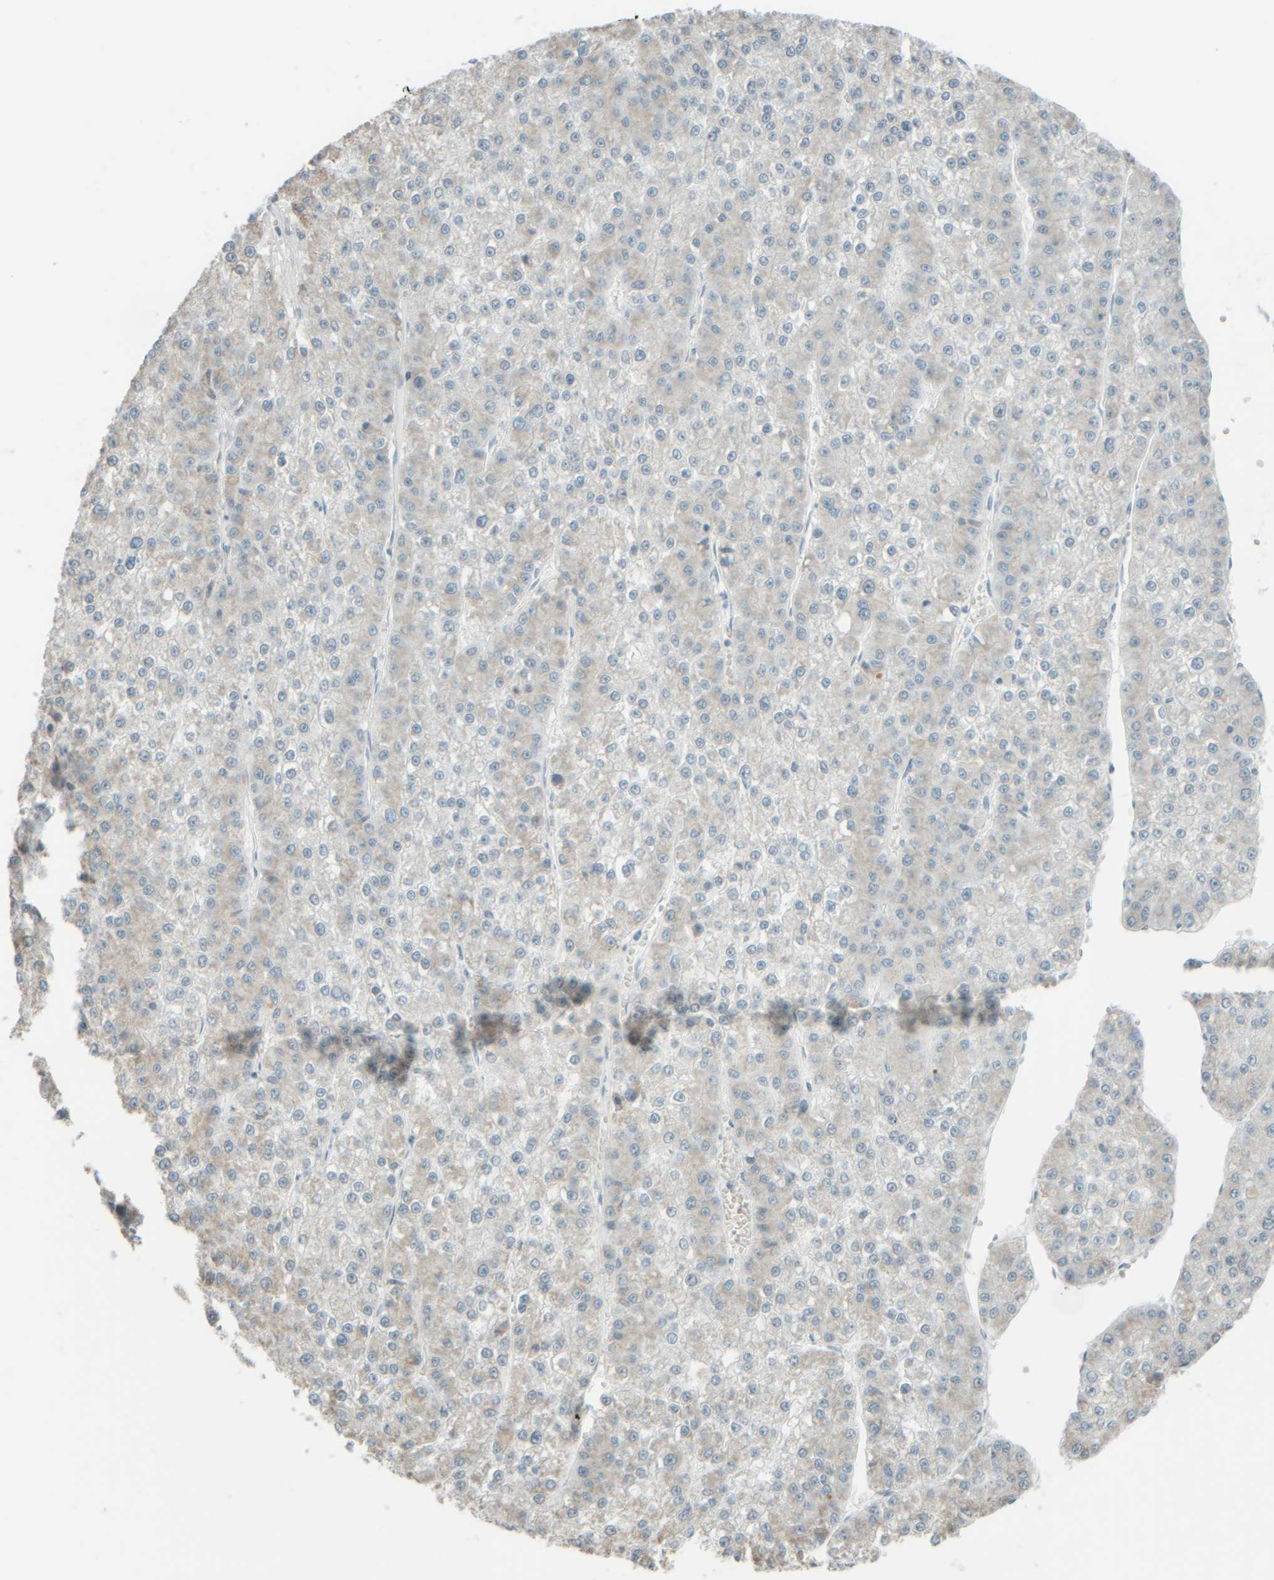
{"staining": {"intensity": "weak", "quantity": "<25%", "location": "cytoplasmic/membranous"}, "tissue": "liver cancer", "cell_type": "Tumor cells", "image_type": "cancer", "snomed": [{"axis": "morphology", "description": "Carcinoma, Hepatocellular, NOS"}, {"axis": "topography", "description": "Liver"}], "caption": "Tumor cells are negative for protein expression in human hepatocellular carcinoma (liver).", "gene": "PTGES3L-AARSD1", "patient": {"sex": "female", "age": 73}}